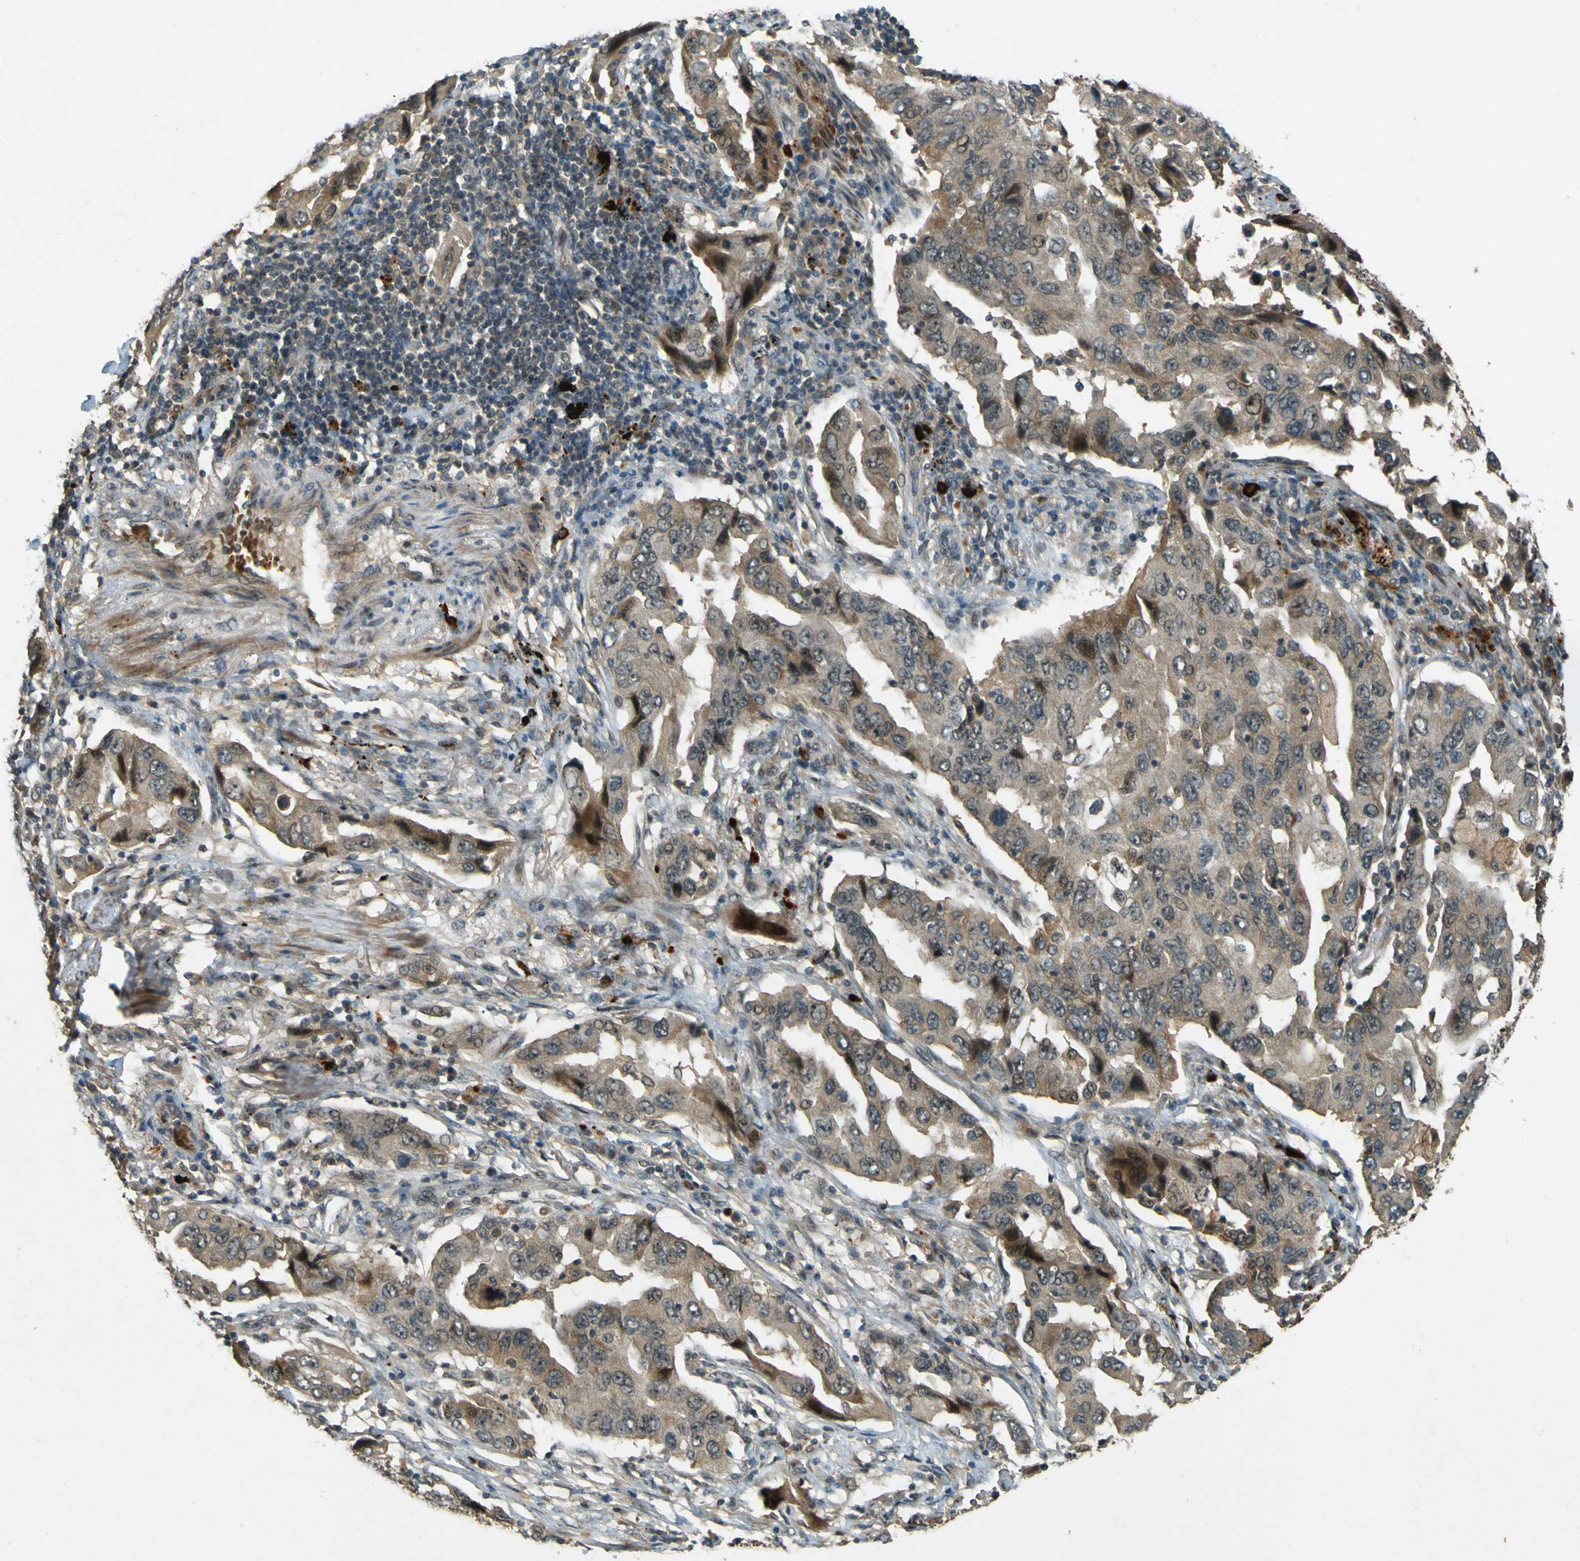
{"staining": {"intensity": "weak", "quantity": ">75%", "location": "cytoplasmic/membranous"}, "tissue": "lung cancer", "cell_type": "Tumor cells", "image_type": "cancer", "snomed": [{"axis": "morphology", "description": "Adenocarcinoma, NOS"}, {"axis": "topography", "description": "Lung"}], "caption": "Lung cancer stained with DAB IHC demonstrates low levels of weak cytoplasmic/membranous positivity in approximately >75% of tumor cells. Immunohistochemistry (ihc) stains the protein in brown and the nuclei are stained blue.", "gene": "MPDZ", "patient": {"sex": "female", "age": 65}}